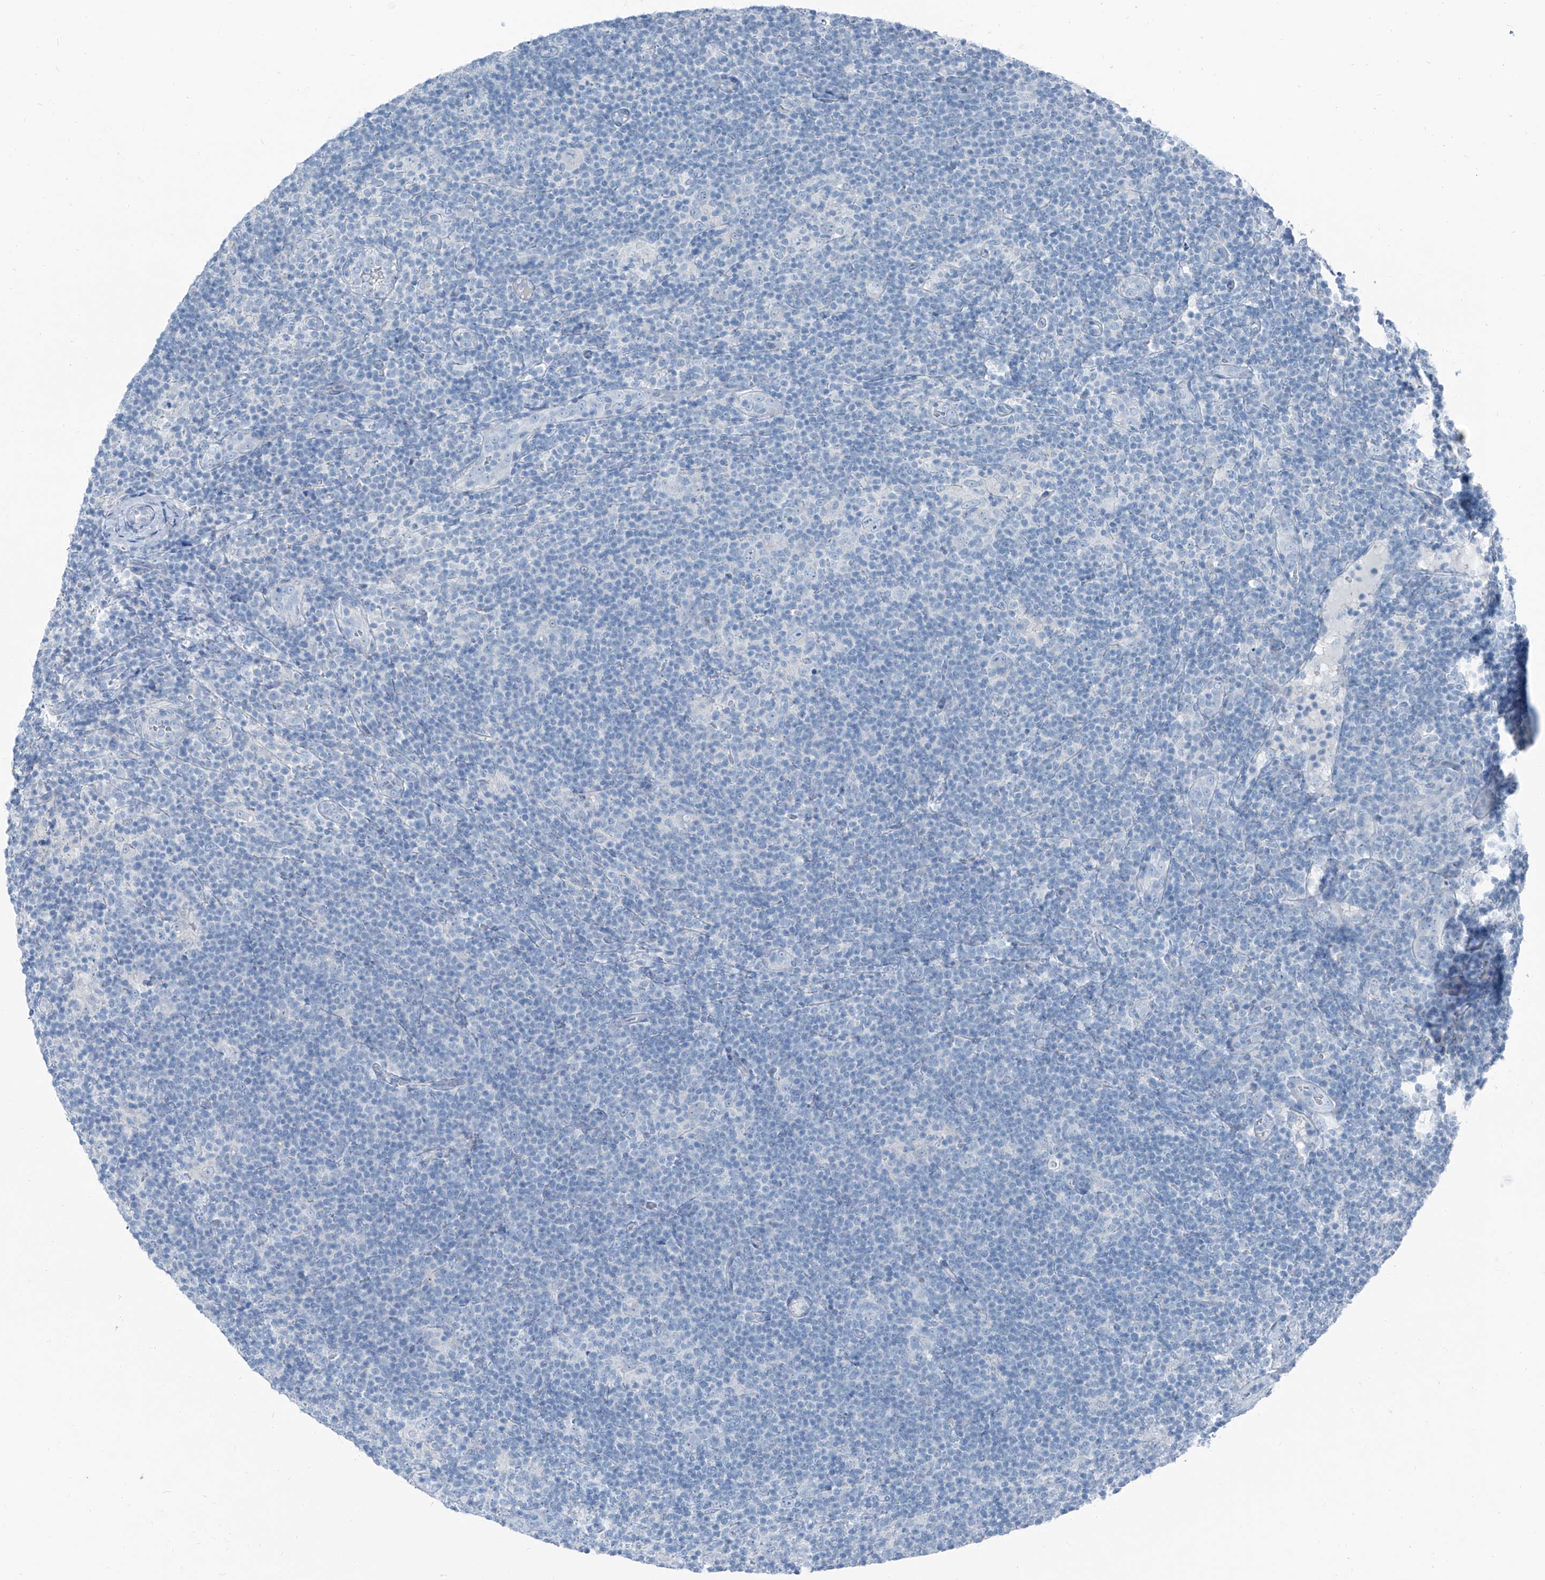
{"staining": {"intensity": "negative", "quantity": "none", "location": "none"}, "tissue": "lymphoma", "cell_type": "Tumor cells", "image_type": "cancer", "snomed": [{"axis": "morphology", "description": "Hodgkin's disease, NOS"}, {"axis": "topography", "description": "Lymph node"}], "caption": "IHC photomicrograph of Hodgkin's disease stained for a protein (brown), which reveals no expression in tumor cells.", "gene": "RGN", "patient": {"sex": "female", "age": 57}}